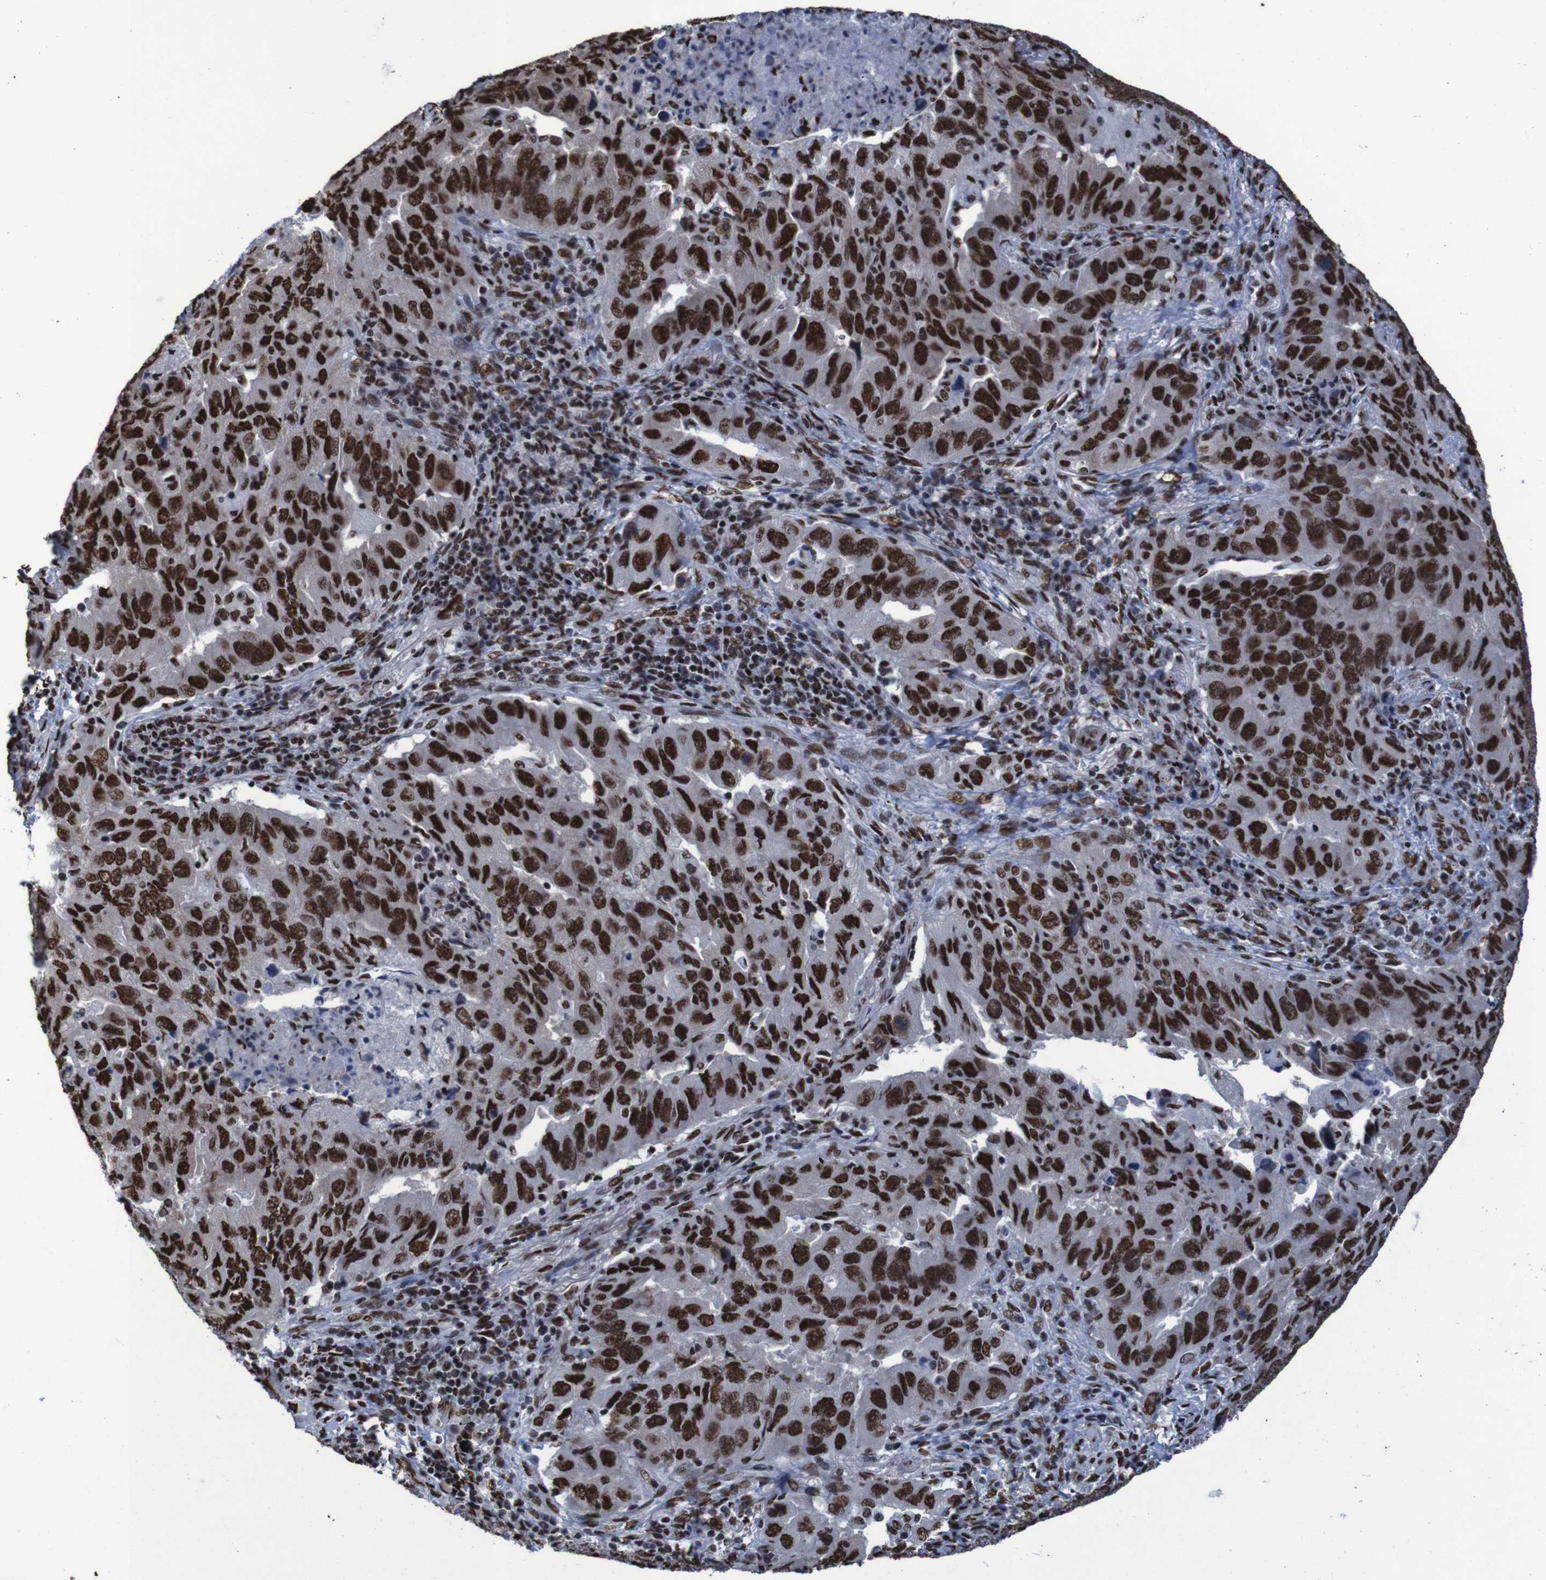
{"staining": {"intensity": "strong", "quantity": ">75%", "location": "nuclear"}, "tissue": "lung cancer", "cell_type": "Tumor cells", "image_type": "cancer", "snomed": [{"axis": "morphology", "description": "Adenocarcinoma, NOS"}, {"axis": "topography", "description": "Lung"}], "caption": "Human lung cancer (adenocarcinoma) stained with a protein marker shows strong staining in tumor cells.", "gene": "HNRNPR", "patient": {"sex": "female", "age": 65}}